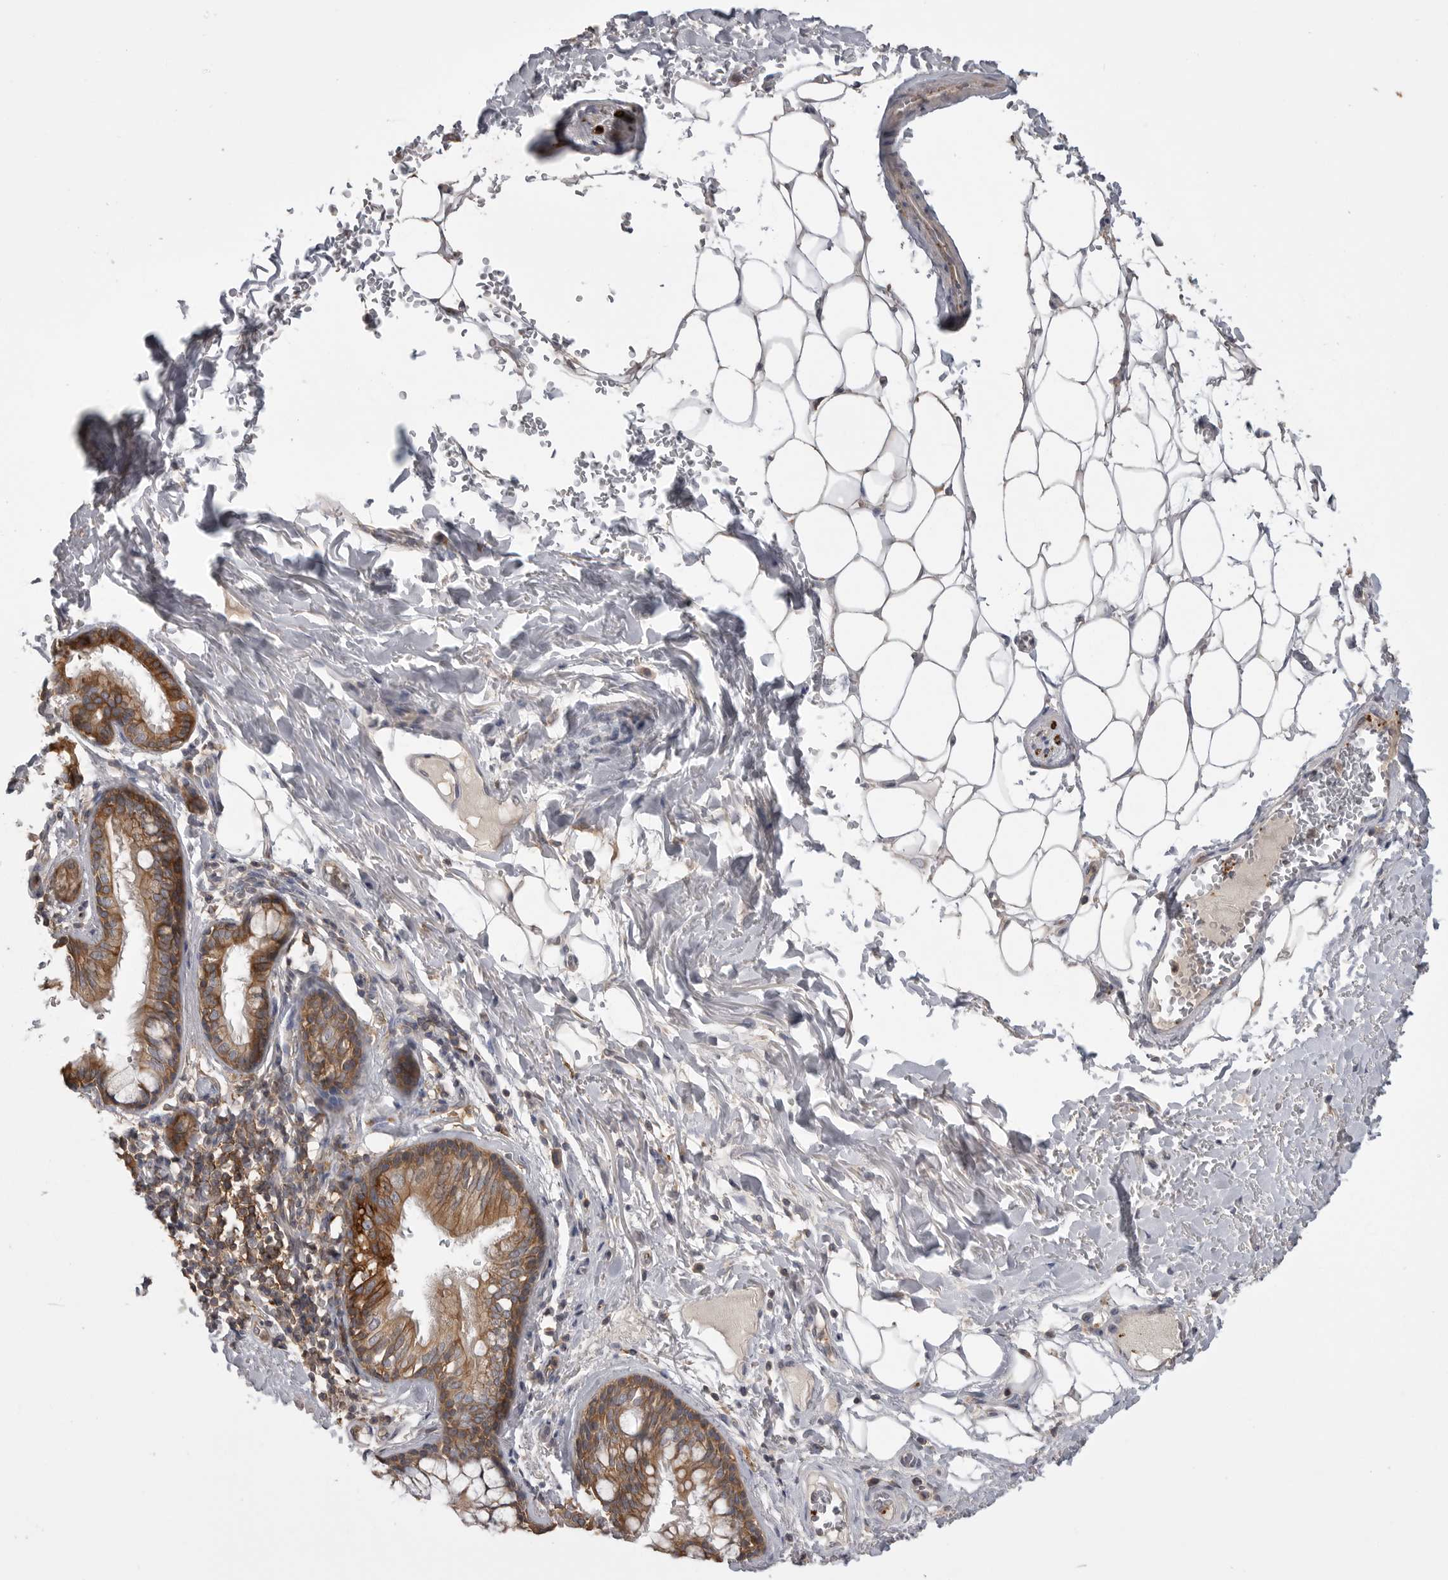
{"staining": {"intensity": "moderate", "quantity": ">75%", "location": "cytoplasmic/membranous"}, "tissue": "bronchus", "cell_type": "Respiratory epithelial cells", "image_type": "normal", "snomed": [{"axis": "morphology", "description": "Normal tissue, NOS"}, {"axis": "topography", "description": "Cartilage tissue"}], "caption": "A brown stain highlights moderate cytoplasmic/membranous expression of a protein in respiratory epithelial cells of normal human bronchus. The protein of interest is stained brown, and the nuclei are stained in blue (DAB (3,3'-diaminobenzidine) IHC with brightfield microscopy, high magnification).", "gene": "CMTM6", "patient": {"sex": "female", "age": 63}}